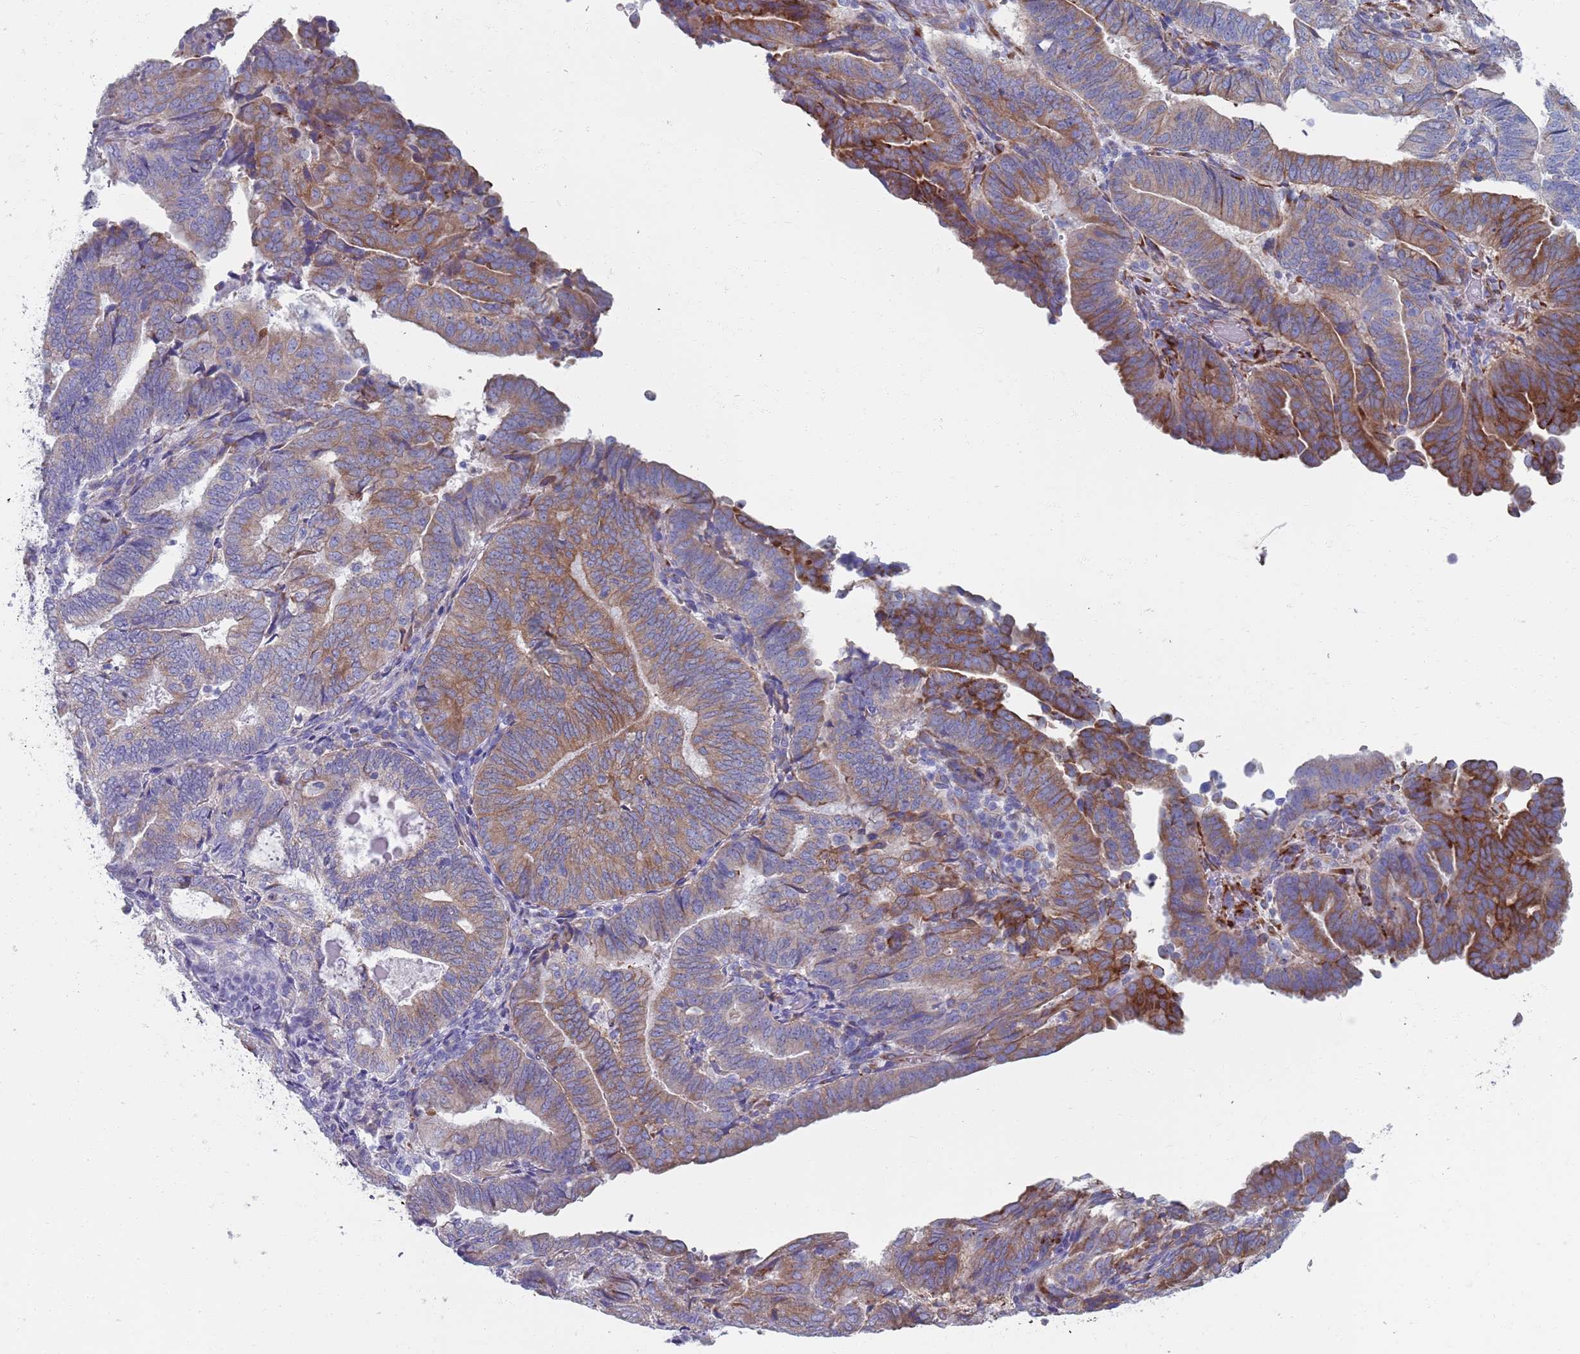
{"staining": {"intensity": "strong", "quantity": "25%-75%", "location": "cytoplasmic/membranous"}, "tissue": "endometrial cancer", "cell_type": "Tumor cells", "image_type": "cancer", "snomed": [{"axis": "morphology", "description": "Adenocarcinoma, NOS"}, {"axis": "topography", "description": "Endometrium"}], "caption": "Adenocarcinoma (endometrial) stained for a protein (brown) reveals strong cytoplasmic/membranous positive positivity in about 25%-75% of tumor cells.", "gene": "PLOD1", "patient": {"sex": "female", "age": 70}}